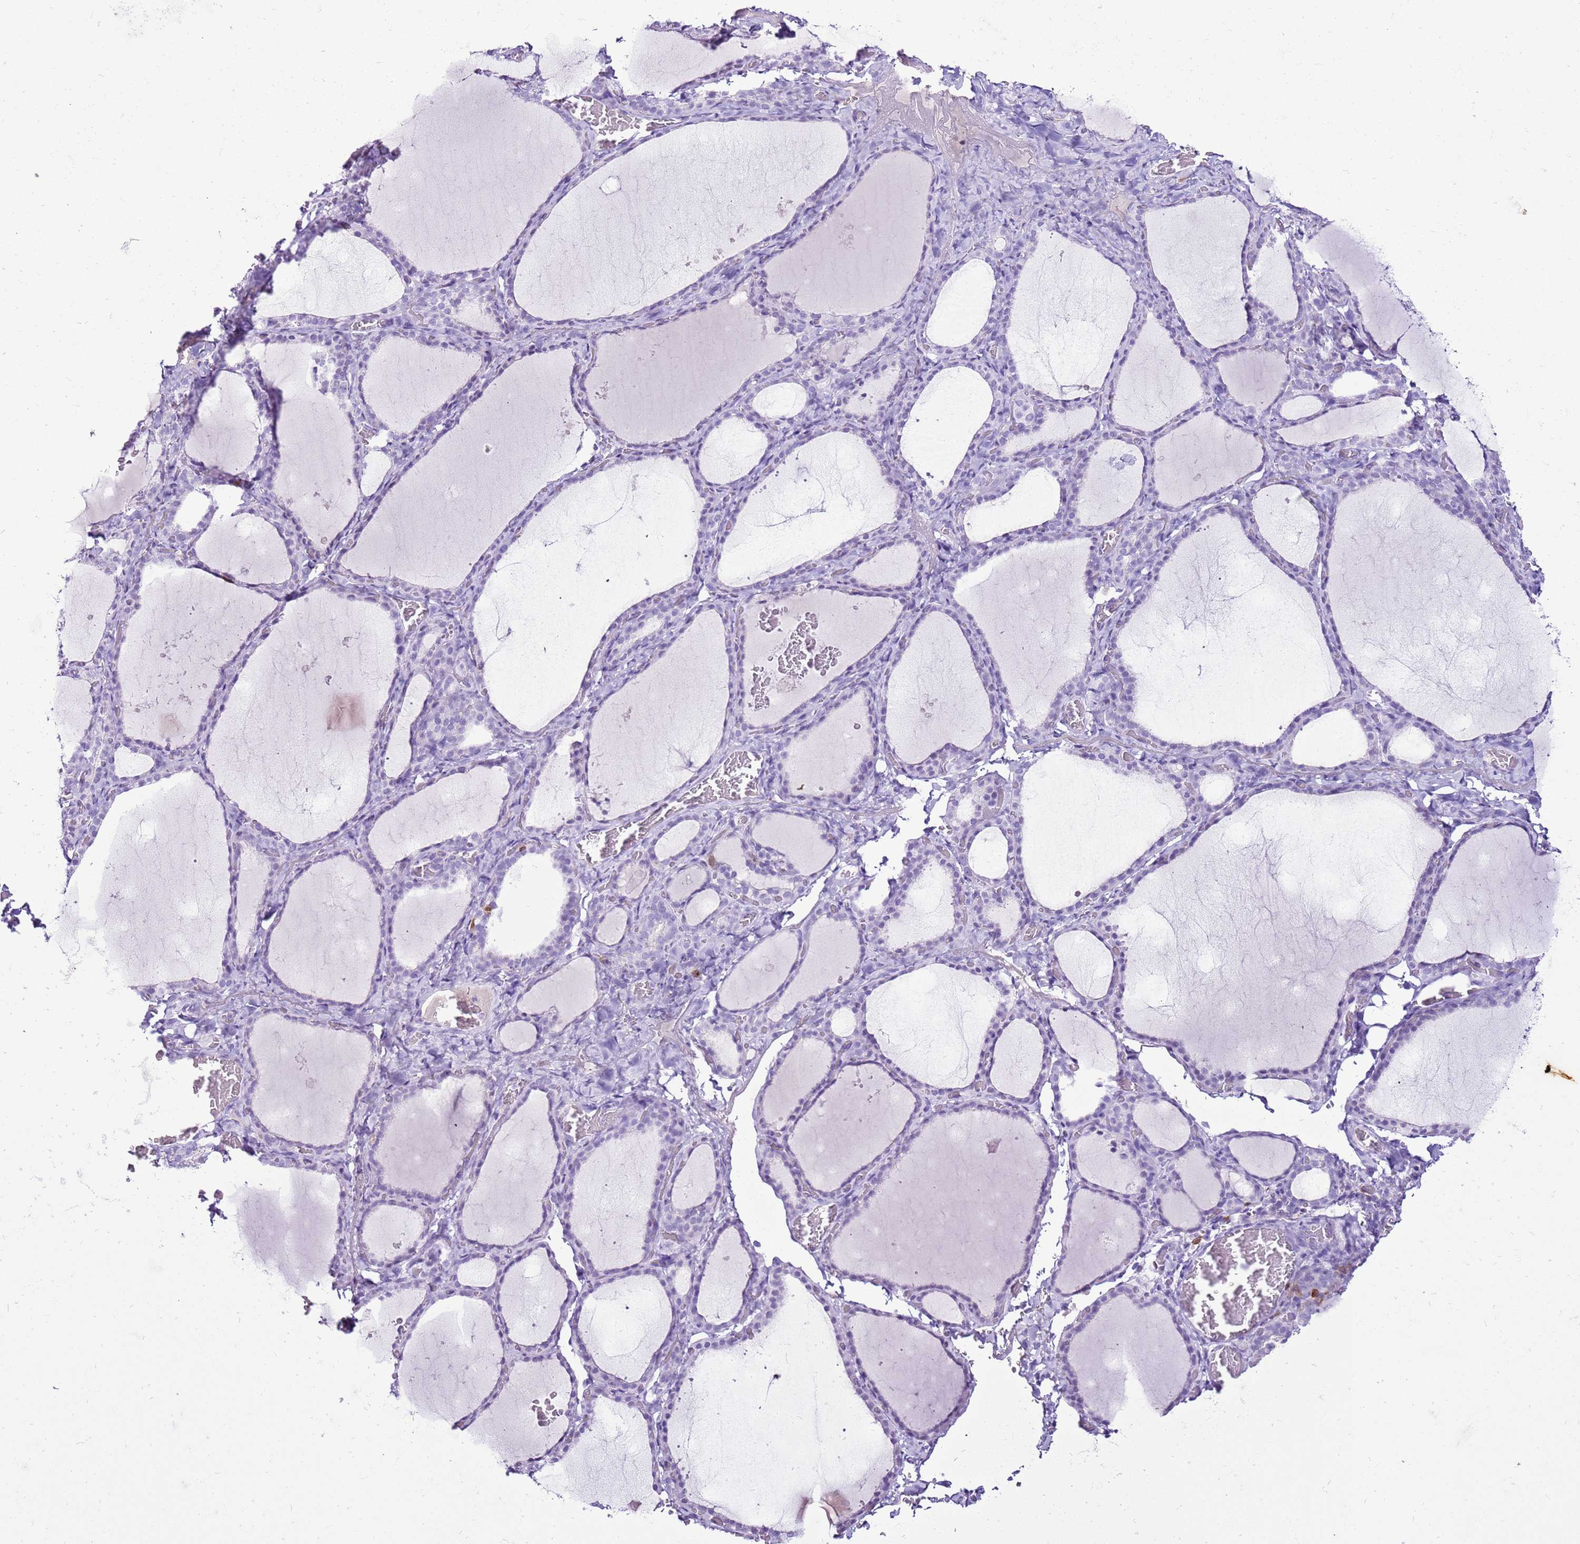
{"staining": {"intensity": "negative", "quantity": "none", "location": "none"}, "tissue": "thyroid gland", "cell_type": "Glandular cells", "image_type": "normal", "snomed": [{"axis": "morphology", "description": "Normal tissue, NOS"}, {"axis": "topography", "description": "Thyroid gland"}], "caption": "Image shows no significant protein positivity in glandular cells of normal thyroid gland. (Brightfield microscopy of DAB (3,3'-diaminobenzidine) immunohistochemistry at high magnification).", "gene": "SPC25", "patient": {"sex": "female", "age": 39}}